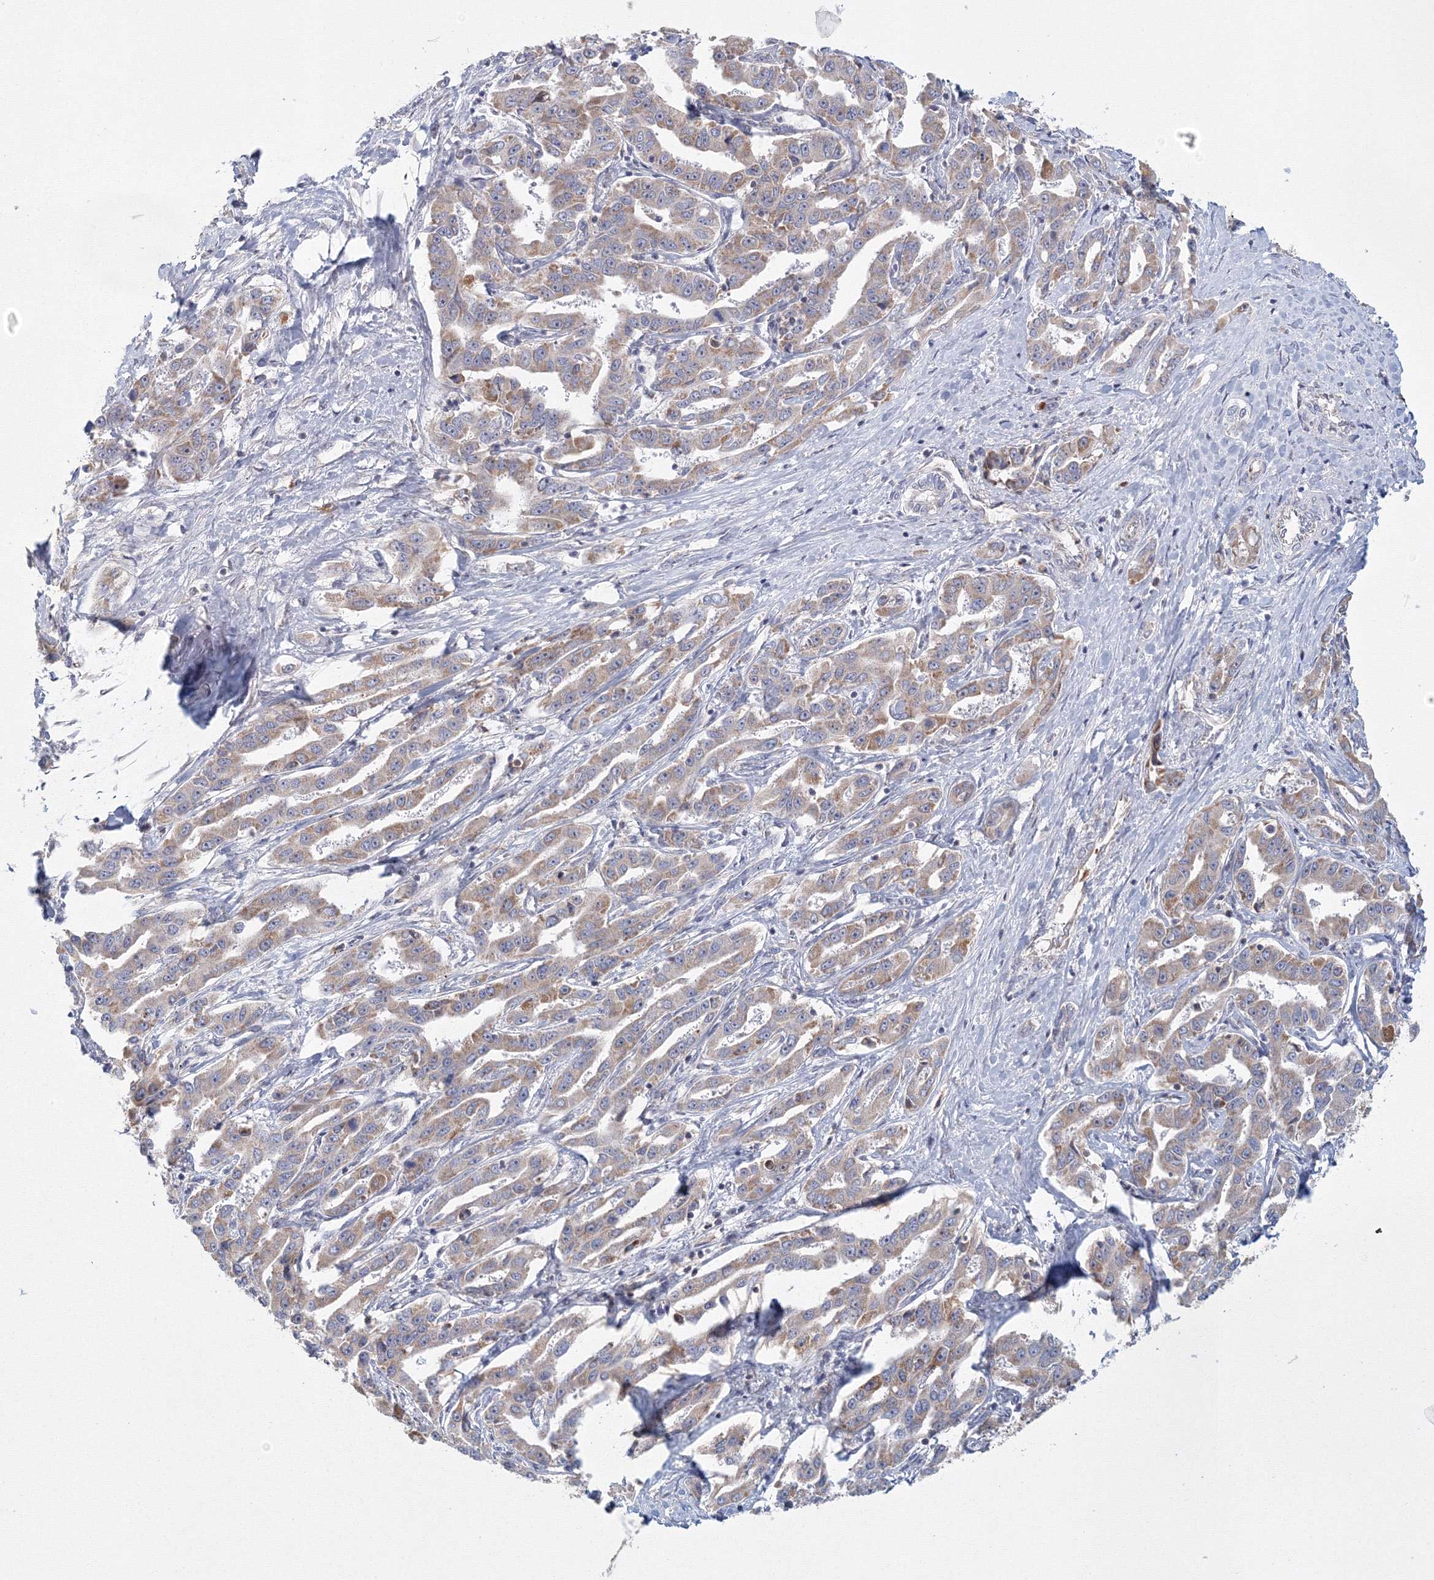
{"staining": {"intensity": "weak", "quantity": ">75%", "location": "cytoplasmic/membranous"}, "tissue": "liver cancer", "cell_type": "Tumor cells", "image_type": "cancer", "snomed": [{"axis": "morphology", "description": "Cholangiocarcinoma"}, {"axis": "topography", "description": "Liver"}], "caption": "Immunohistochemistry (IHC) (DAB) staining of liver cholangiocarcinoma shows weak cytoplasmic/membranous protein positivity in approximately >75% of tumor cells.", "gene": "GRPEL1", "patient": {"sex": "male", "age": 59}}